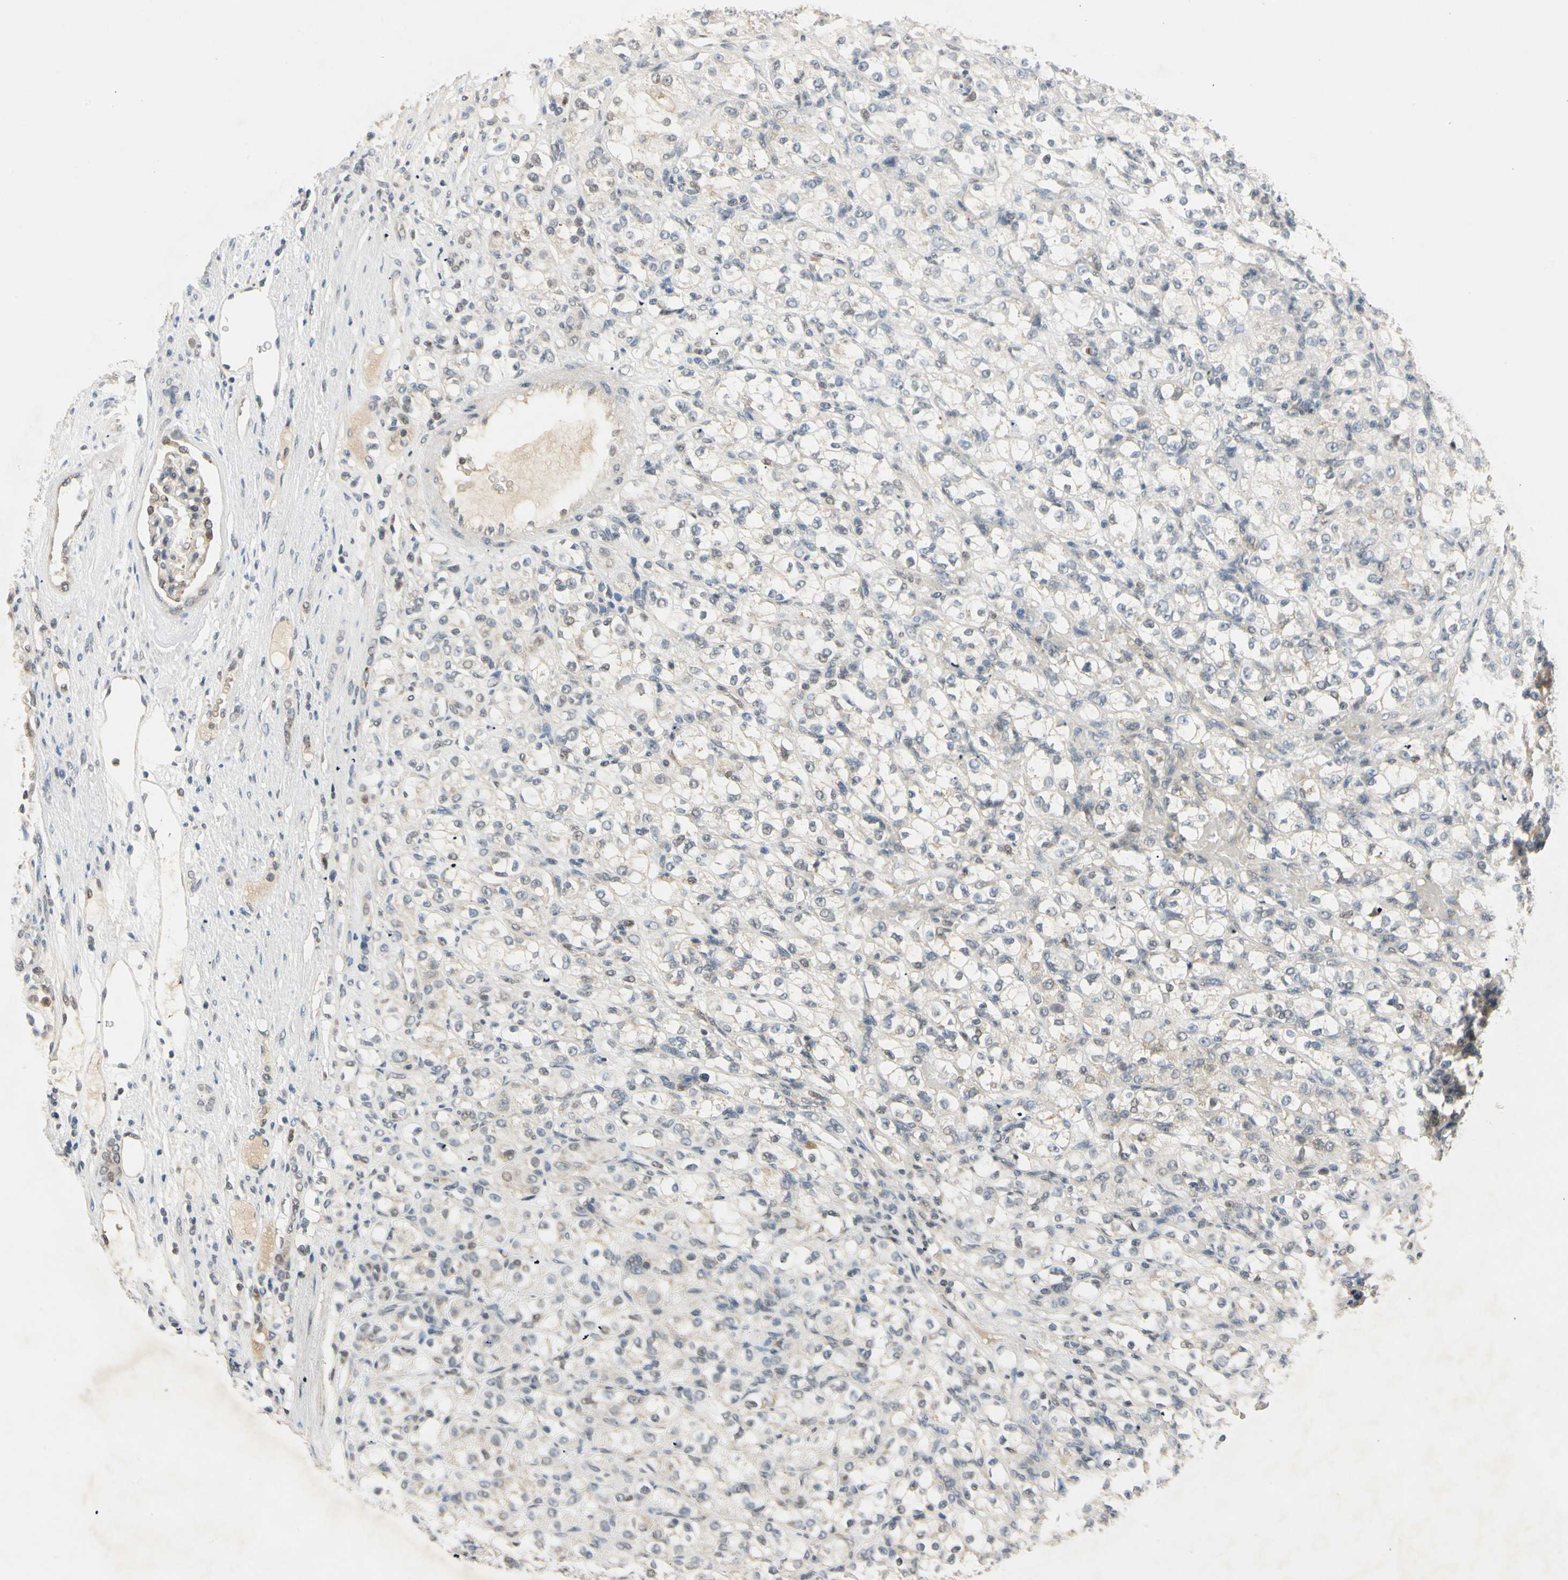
{"staining": {"intensity": "negative", "quantity": "none", "location": "none"}, "tissue": "renal cancer", "cell_type": "Tumor cells", "image_type": "cancer", "snomed": [{"axis": "morphology", "description": "Normal tissue, NOS"}, {"axis": "morphology", "description": "Adenocarcinoma, NOS"}, {"axis": "topography", "description": "Kidney"}], "caption": "Micrograph shows no significant protein positivity in tumor cells of renal adenocarcinoma. (DAB (3,3'-diaminobenzidine) immunohistochemistry (IHC), high magnification).", "gene": "RIOX2", "patient": {"sex": "male", "age": 61}}